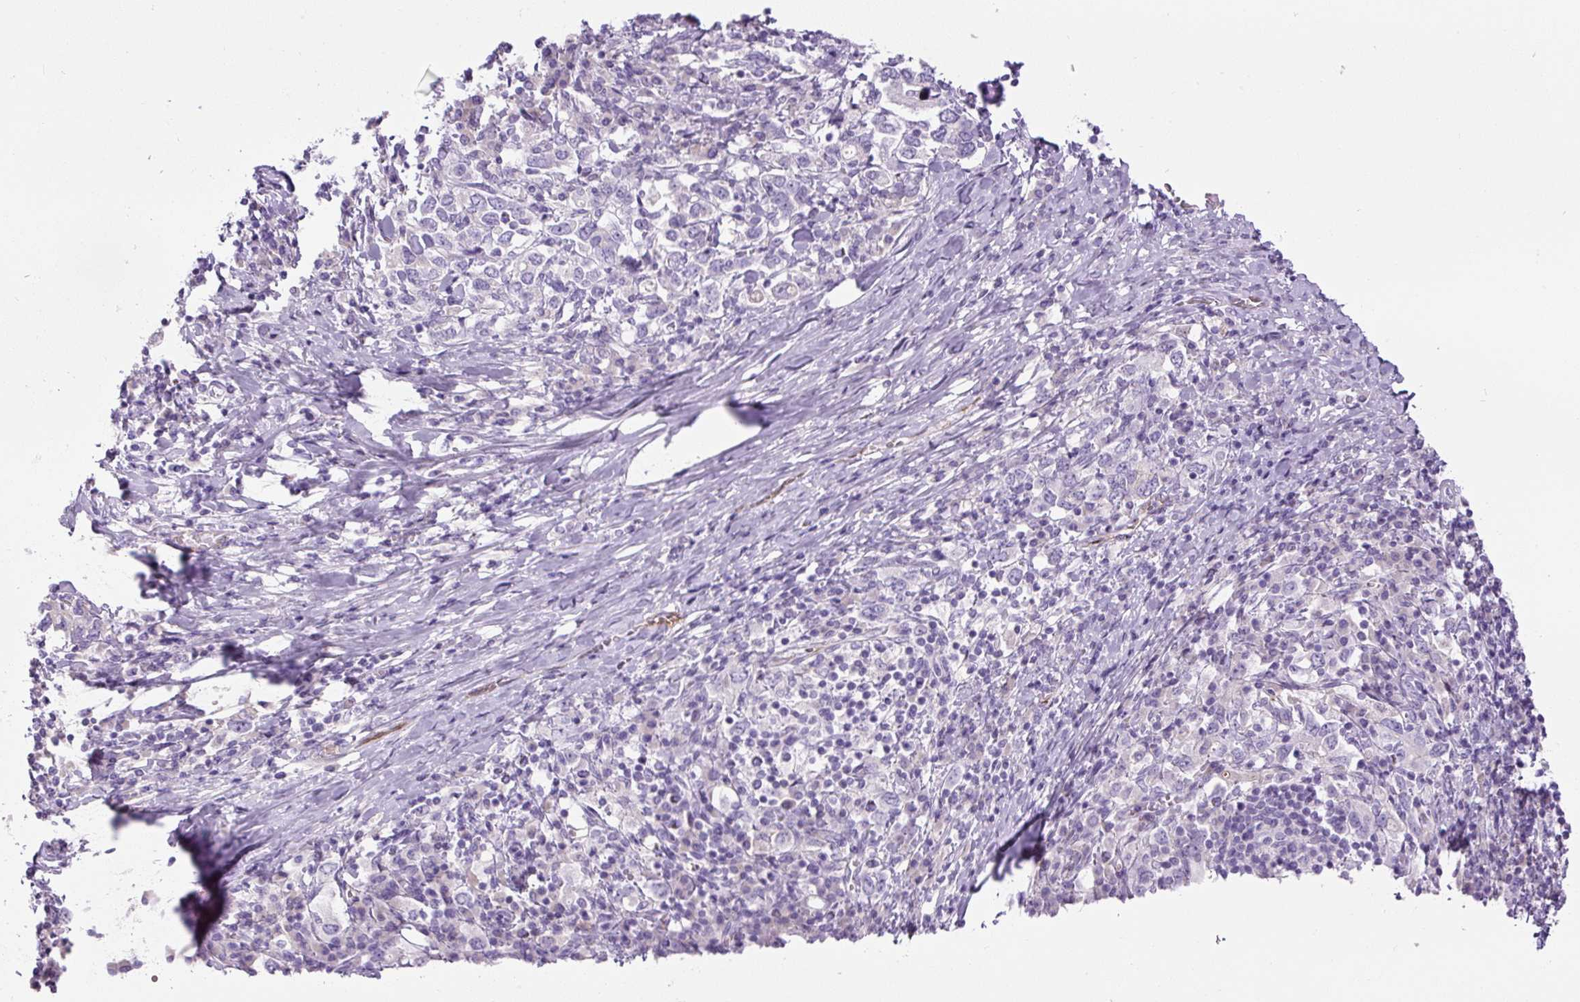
{"staining": {"intensity": "negative", "quantity": "none", "location": "none"}, "tissue": "stomach cancer", "cell_type": "Tumor cells", "image_type": "cancer", "snomed": [{"axis": "morphology", "description": "Adenocarcinoma, NOS"}, {"axis": "topography", "description": "Stomach, upper"}, {"axis": "topography", "description": "Stomach"}], "caption": "Immunohistochemical staining of stomach adenocarcinoma shows no significant staining in tumor cells. Nuclei are stained in blue.", "gene": "RSPO4", "patient": {"sex": "male", "age": 62}}